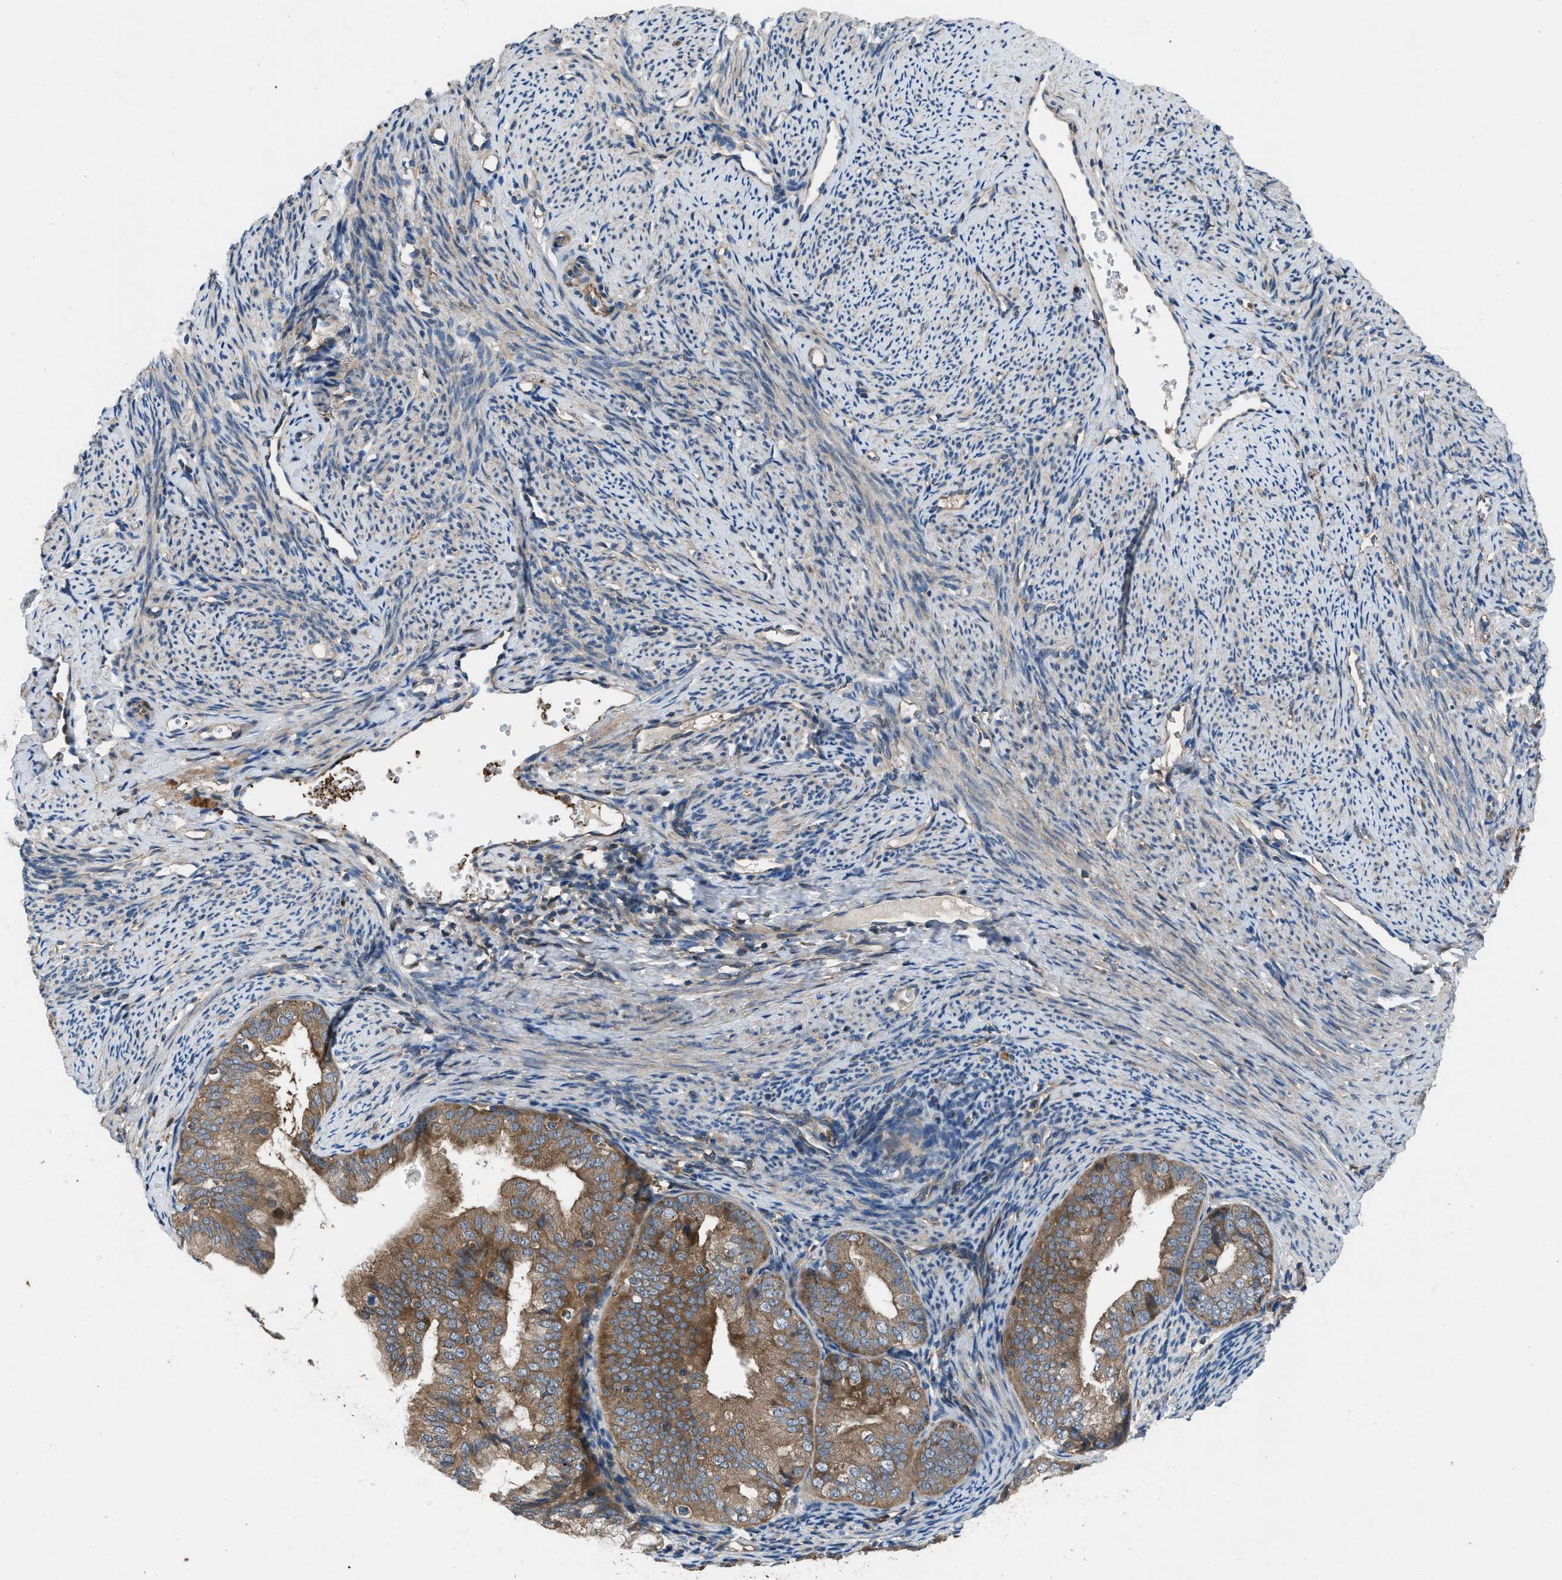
{"staining": {"intensity": "moderate", "quantity": ">75%", "location": "cytoplasmic/membranous"}, "tissue": "endometrial cancer", "cell_type": "Tumor cells", "image_type": "cancer", "snomed": [{"axis": "morphology", "description": "Adenocarcinoma, NOS"}, {"axis": "topography", "description": "Endometrium"}], "caption": "Endometrial cancer was stained to show a protein in brown. There is medium levels of moderate cytoplasmic/membranous positivity in approximately >75% of tumor cells.", "gene": "USP25", "patient": {"sex": "female", "age": 63}}